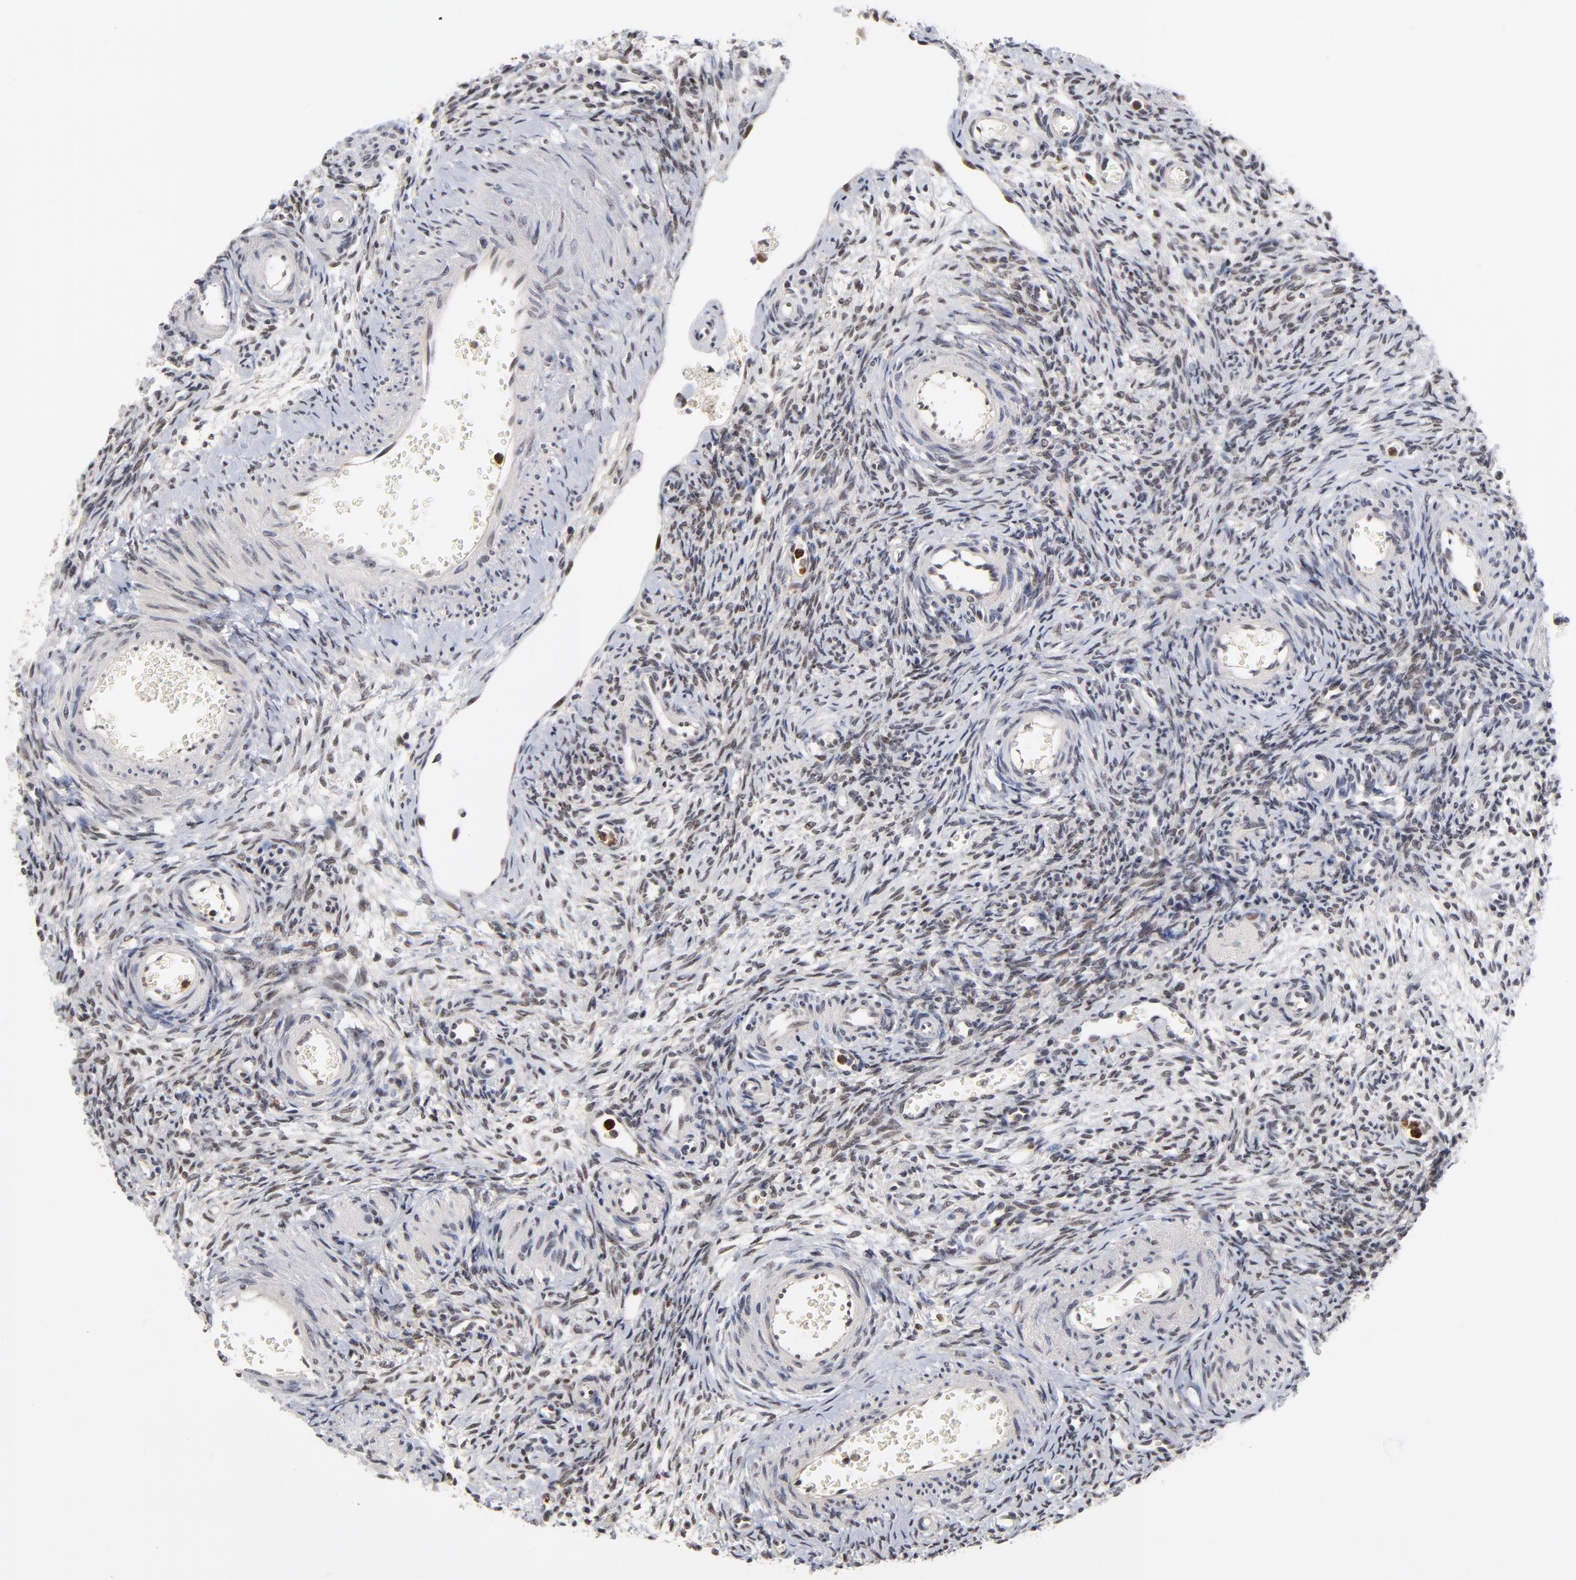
{"staining": {"intensity": "weak", "quantity": "25%-75%", "location": "nuclear"}, "tissue": "ovary", "cell_type": "Ovarian stroma cells", "image_type": "normal", "snomed": [{"axis": "morphology", "description": "Normal tissue, NOS"}, {"axis": "topography", "description": "Ovary"}], "caption": "Ovarian stroma cells exhibit low levels of weak nuclear positivity in about 25%-75% of cells in unremarkable ovary.", "gene": "ZNF419", "patient": {"sex": "female", "age": 39}}